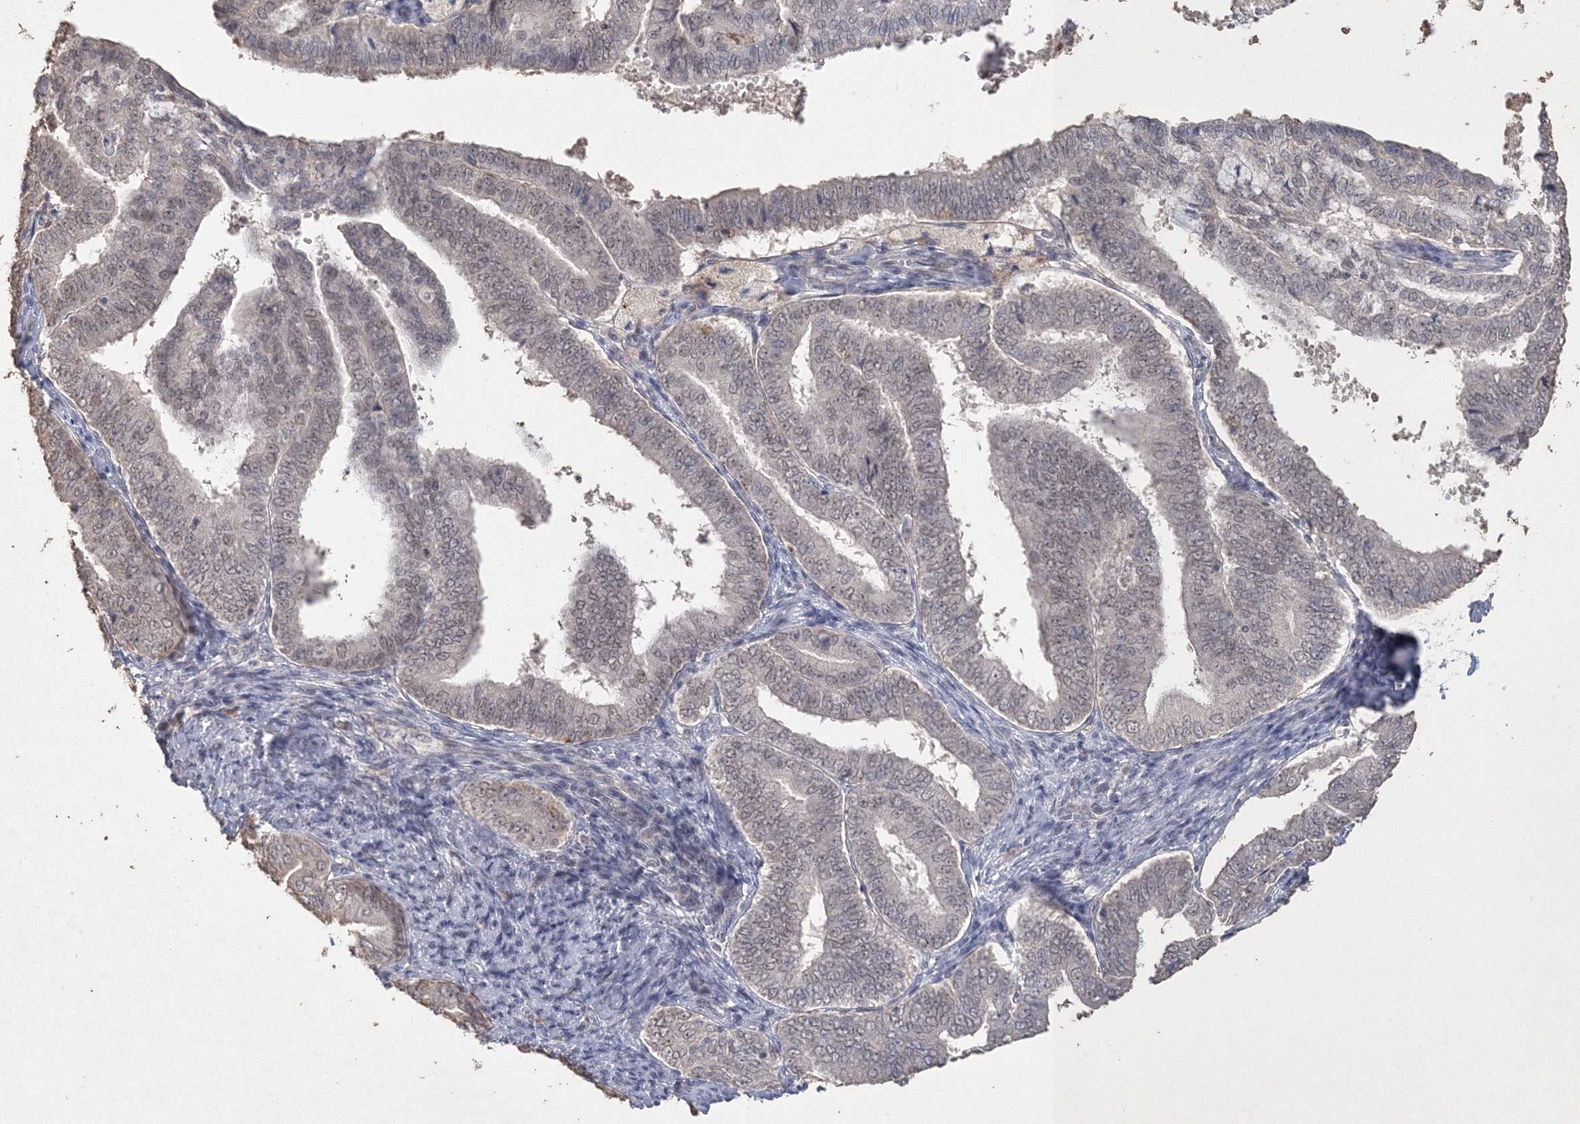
{"staining": {"intensity": "negative", "quantity": "none", "location": "none"}, "tissue": "endometrial cancer", "cell_type": "Tumor cells", "image_type": "cancer", "snomed": [{"axis": "morphology", "description": "Adenocarcinoma, NOS"}, {"axis": "topography", "description": "Endometrium"}], "caption": "DAB (3,3'-diaminobenzidine) immunohistochemical staining of human endometrial adenocarcinoma reveals no significant positivity in tumor cells.", "gene": "UIMC1", "patient": {"sex": "female", "age": 63}}